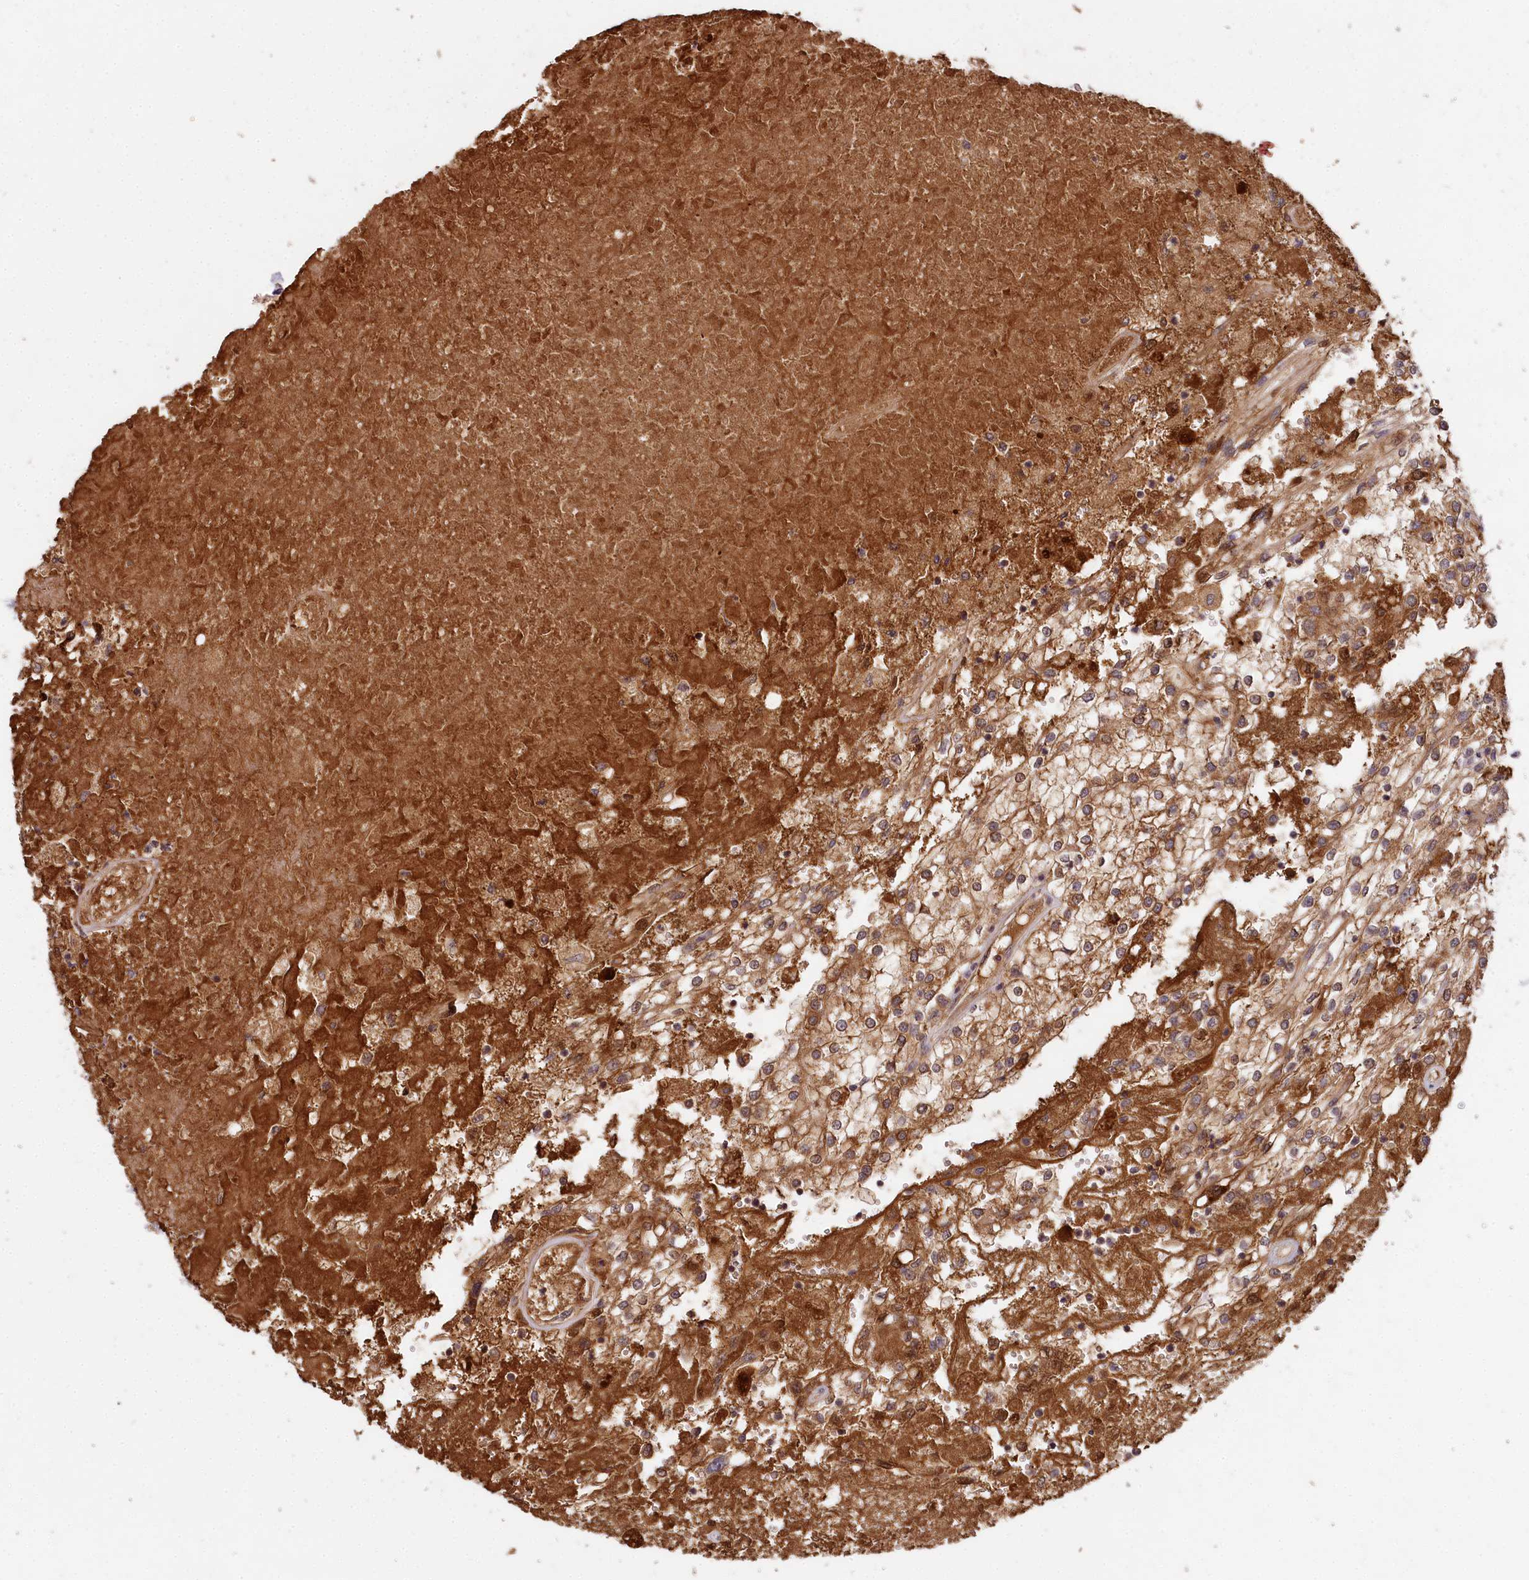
{"staining": {"intensity": "moderate", "quantity": ">75%", "location": "cytoplasmic/membranous"}, "tissue": "renal cancer", "cell_type": "Tumor cells", "image_type": "cancer", "snomed": [{"axis": "morphology", "description": "Adenocarcinoma, NOS"}, {"axis": "topography", "description": "Kidney"}], "caption": "Protein staining by immunohistochemistry (IHC) demonstrates moderate cytoplasmic/membranous positivity in approximately >75% of tumor cells in renal cancer (adenocarcinoma). Nuclei are stained in blue.", "gene": "MCF2L2", "patient": {"sex": "female", "age": 52}}